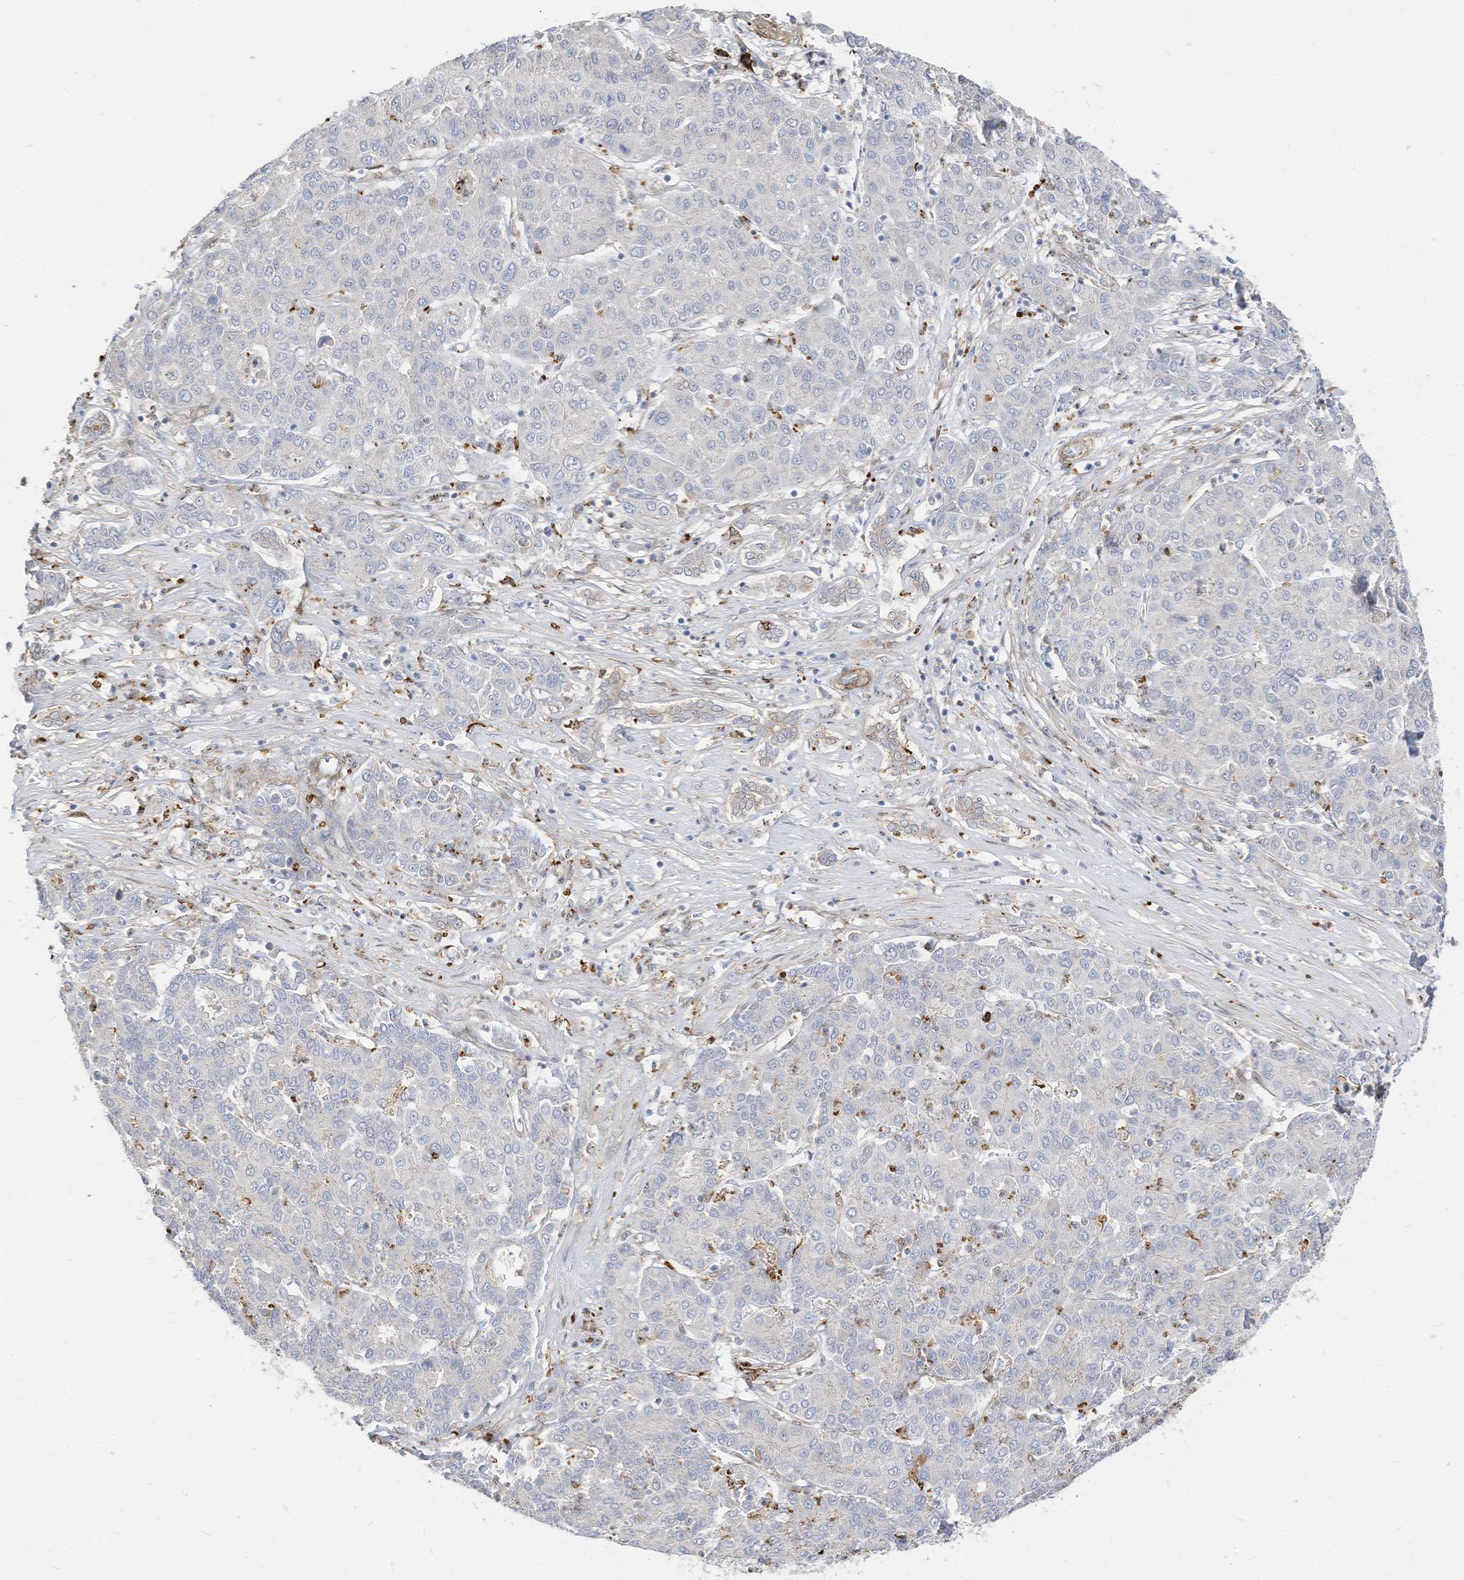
{"staining": {"intensity": "negative", "quantity": "none", "location": "none"}, "tissue": "liver cancer", "cell_type": "Tumor cells", "image_type": "cancer", "snomed": [{"axis": "morphology", "description": "Carcinoma, Hepatocellular, NOS"}, {"axis": "topography", "description": "Liver"}], "caption": "A micrograph of human liver cancer is negative for staining in tumor cells. (Stains: DAB (3,3'-diaminobenzidine) immunohistochemistry with hematoxylin counter stain, Microscopy: brightfield microscopy at high magnification).", "gene": "ATP13A1", "patient": {"sex": "male", "age": 65}}